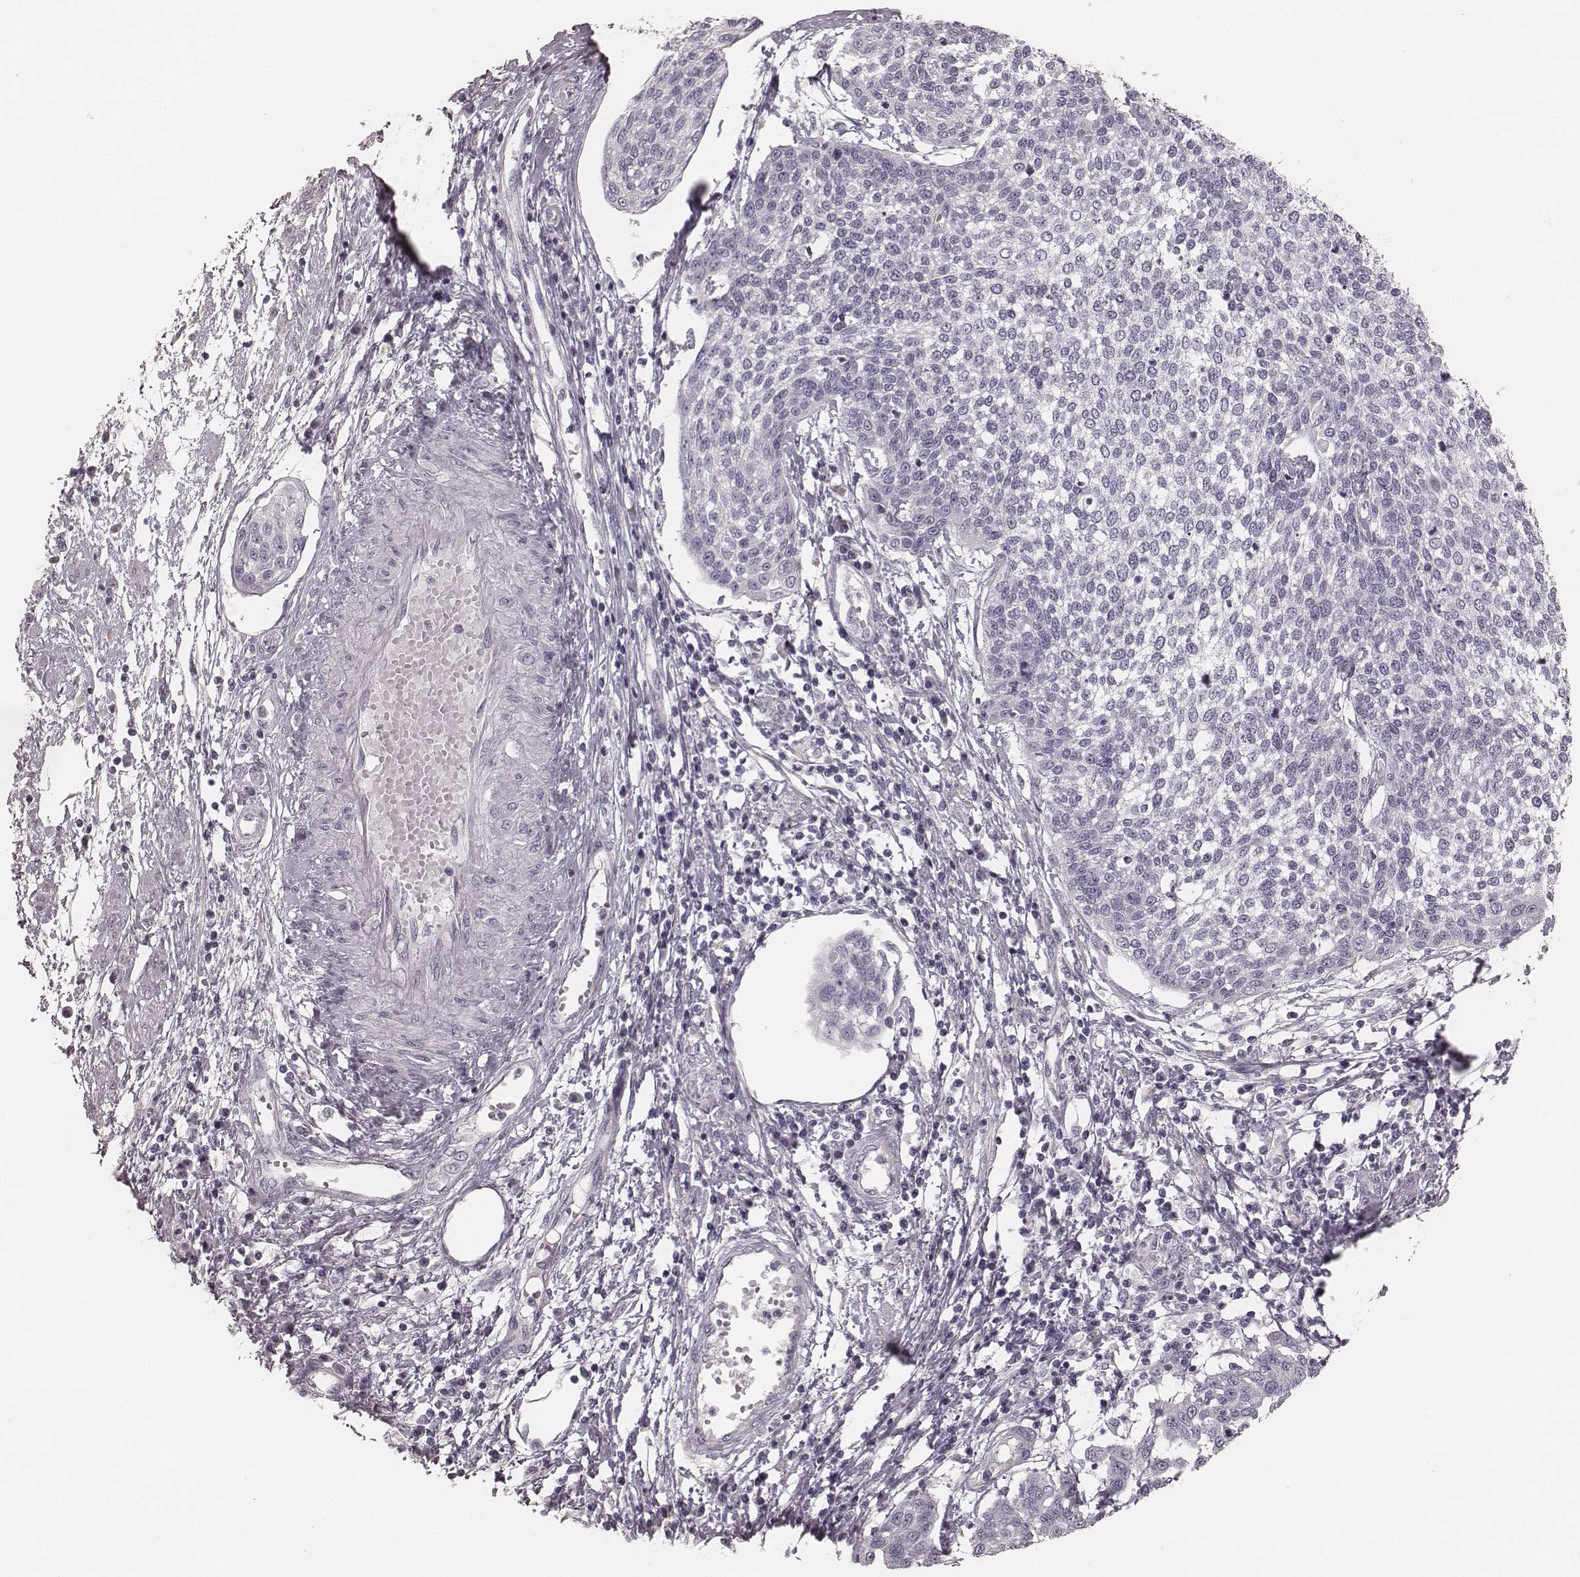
{"staining": {"intensity": "negative", "quantity": "none", "location": "none"}, "tissue": "cervical cancer", "cell_type": "Tumor cells", "image_type": "cancer", "snomed": [{"axis": "morphology", "description": "Squamous cell carcinoma, NOS"}, {"axis": "topography", "description": "Cervix"}], "caption": "IHC micrograph of neoplastic tissue: human cervical cancer (squamous cell carcinoma) stained with DAB (3,3'-diaminobenzidine) demonstrates no significant protein expression in tumor cells.", "gene": "ZP4", "patient": {"sex": "female", "age": 34}}